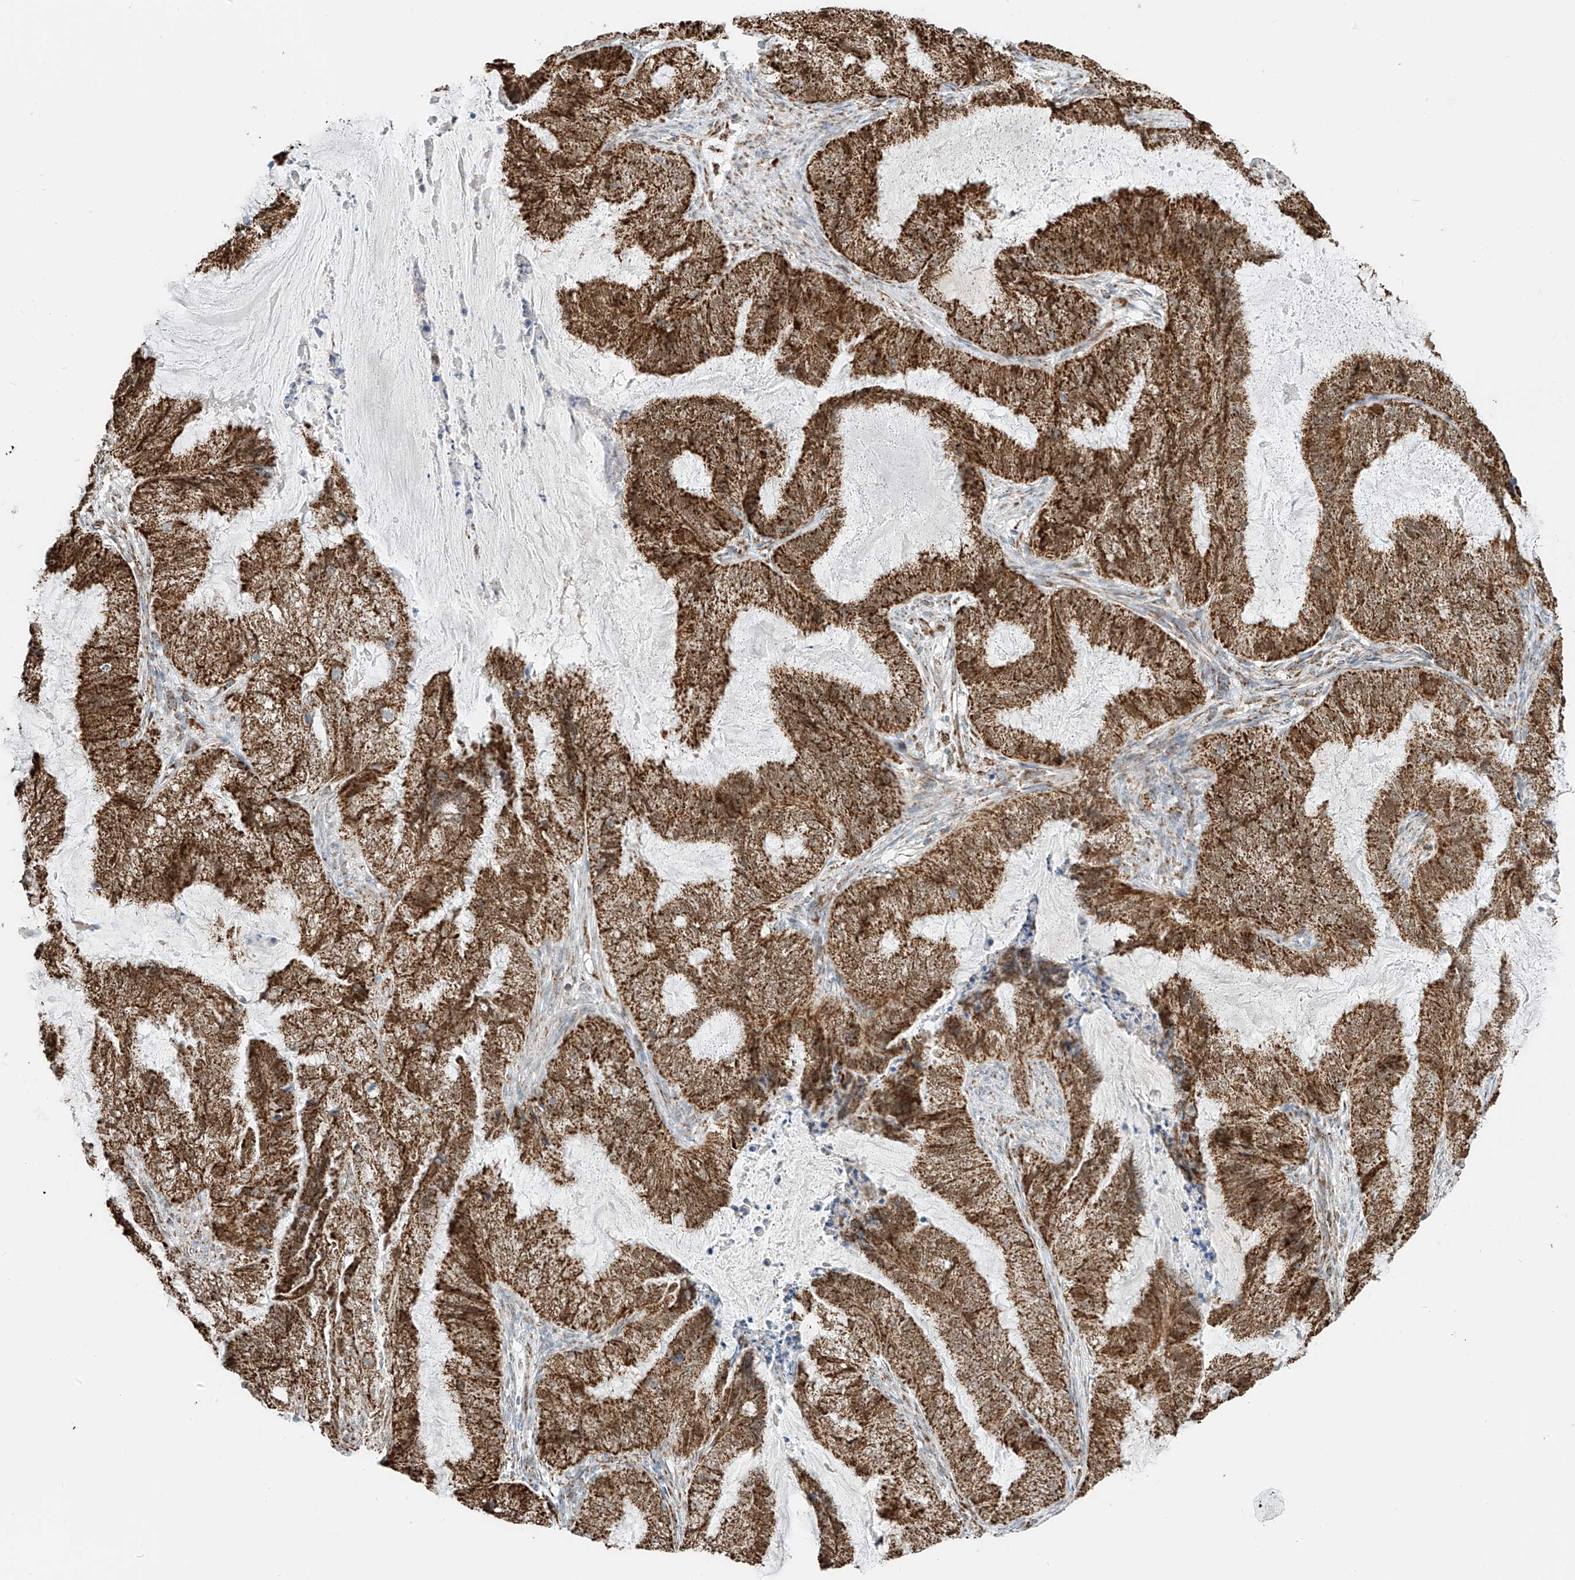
{"staining": {"intensity": "moderate", "quantity": ">75%", "location": "cytoplasmic/membranous"}, "tissue": "endometrial cancer", "cell_type": "Tumor cells", "image_type": "cancer", "snomed": [{"axis": "morphology", "description": "Adenocarcinoma, NOS"}, {"axis": "topography", "description": "Endometrium"}], "caption": "High-power microscopy captured an immunohistochemistry photomicrograph of endometrial cancer, revealing moderate cytoplasmic/membranous expression in about >75% of tumor cells.", "gene": "PPA2", "patient": {"sex": "female", "age": 51}}